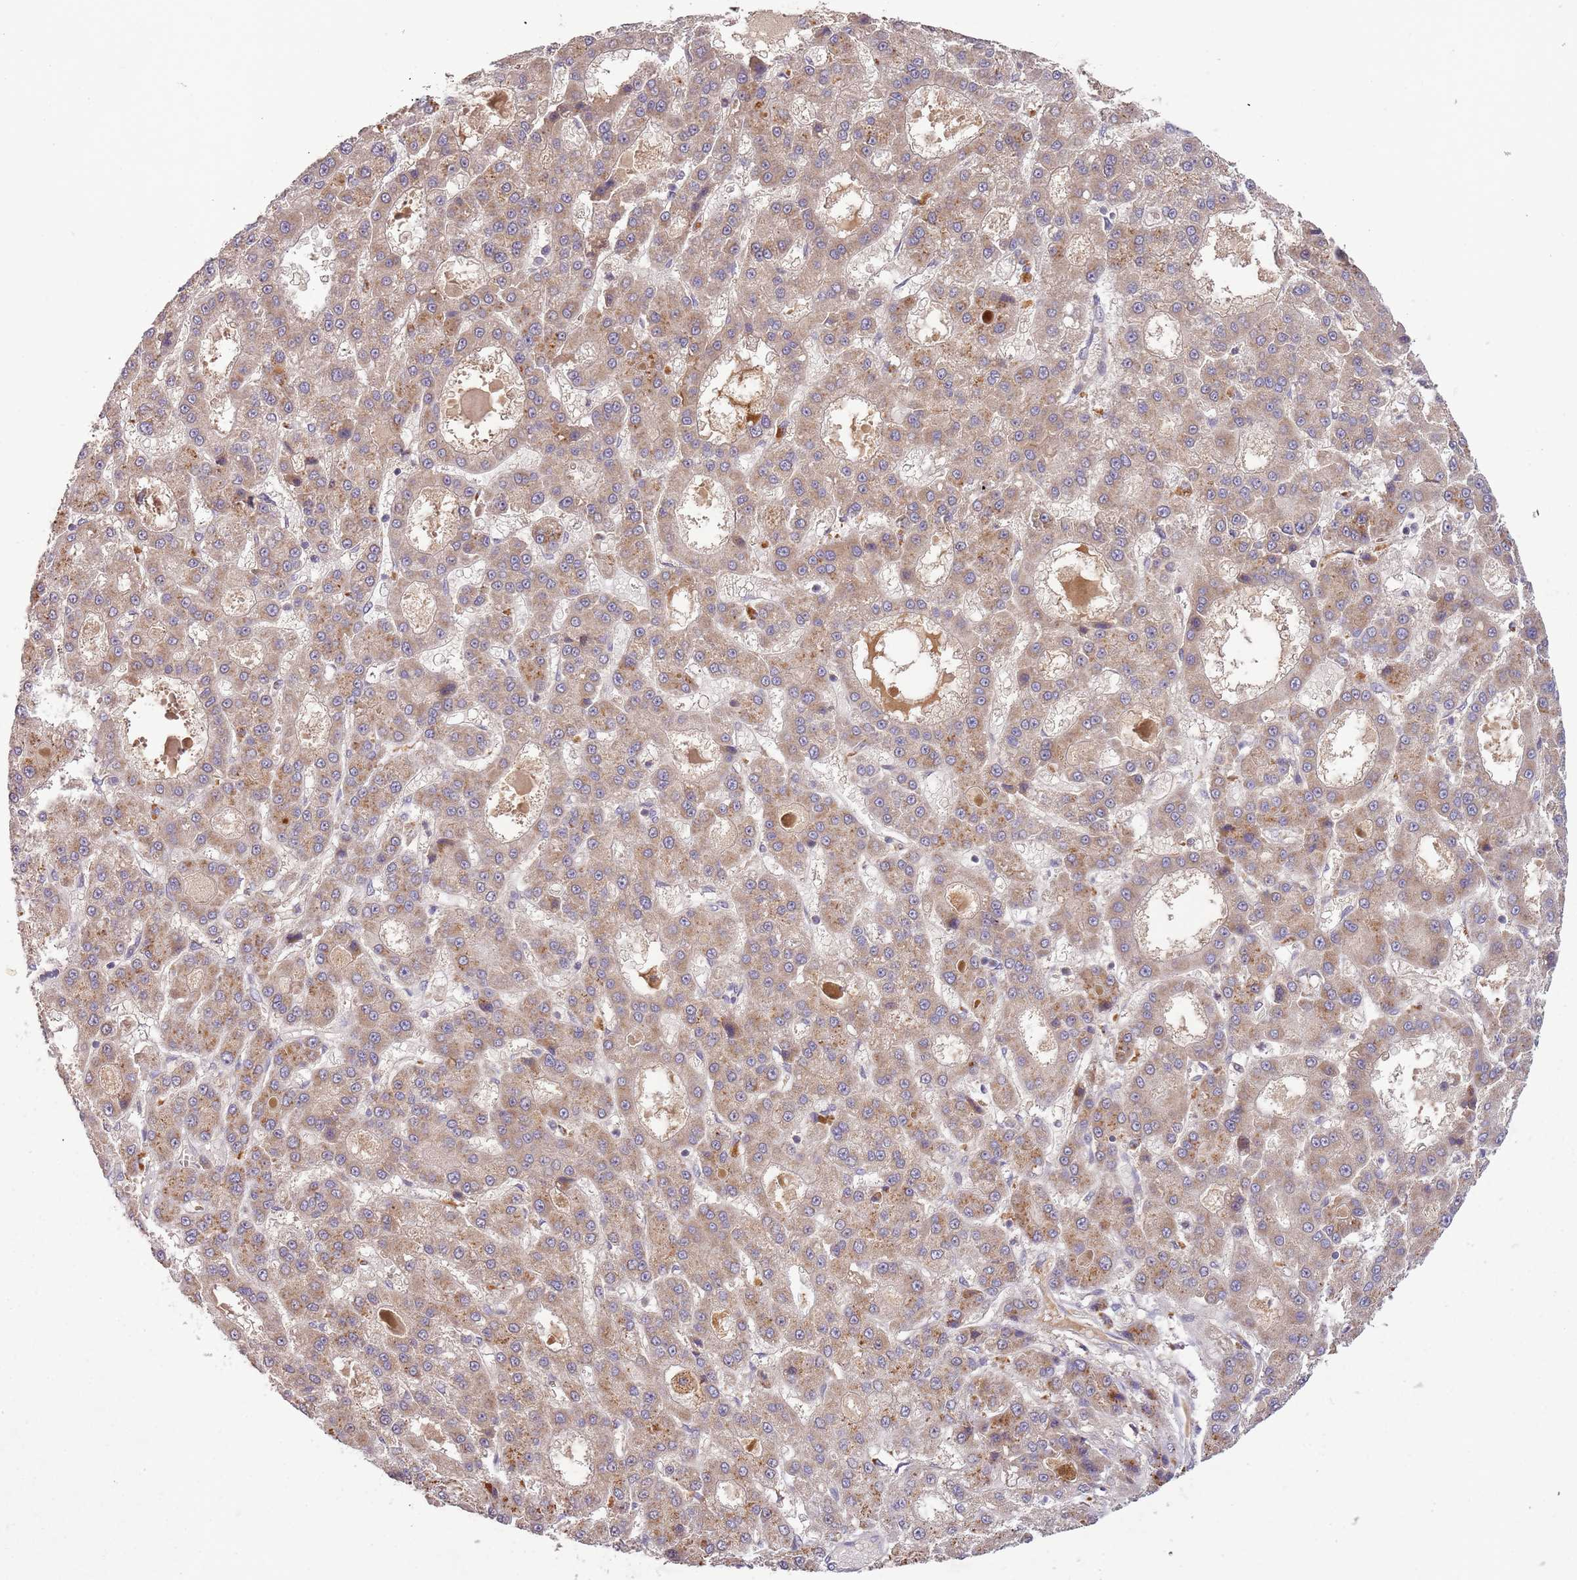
{"staining": {"intensity": "moderate", "quantity": ">75%", "location": "cytoplasmic/membranous"}, "tissue": "liver cancer", "cell_type": "Tumor cells", "image_type": "cancer", "snomed": [{"axis": "morphology", "description": "Carcinoma, Hepatocellular, NOS"}, {"axis": "topography", "description": "Liver"}], "caption": "A medium amount of moderate cytoplasmic/membranous positivity is seen in about >75% of tumor cells in liver cancer tissue.", "gene": "FECH", "patient": {"sex": "male", "age": 70}}